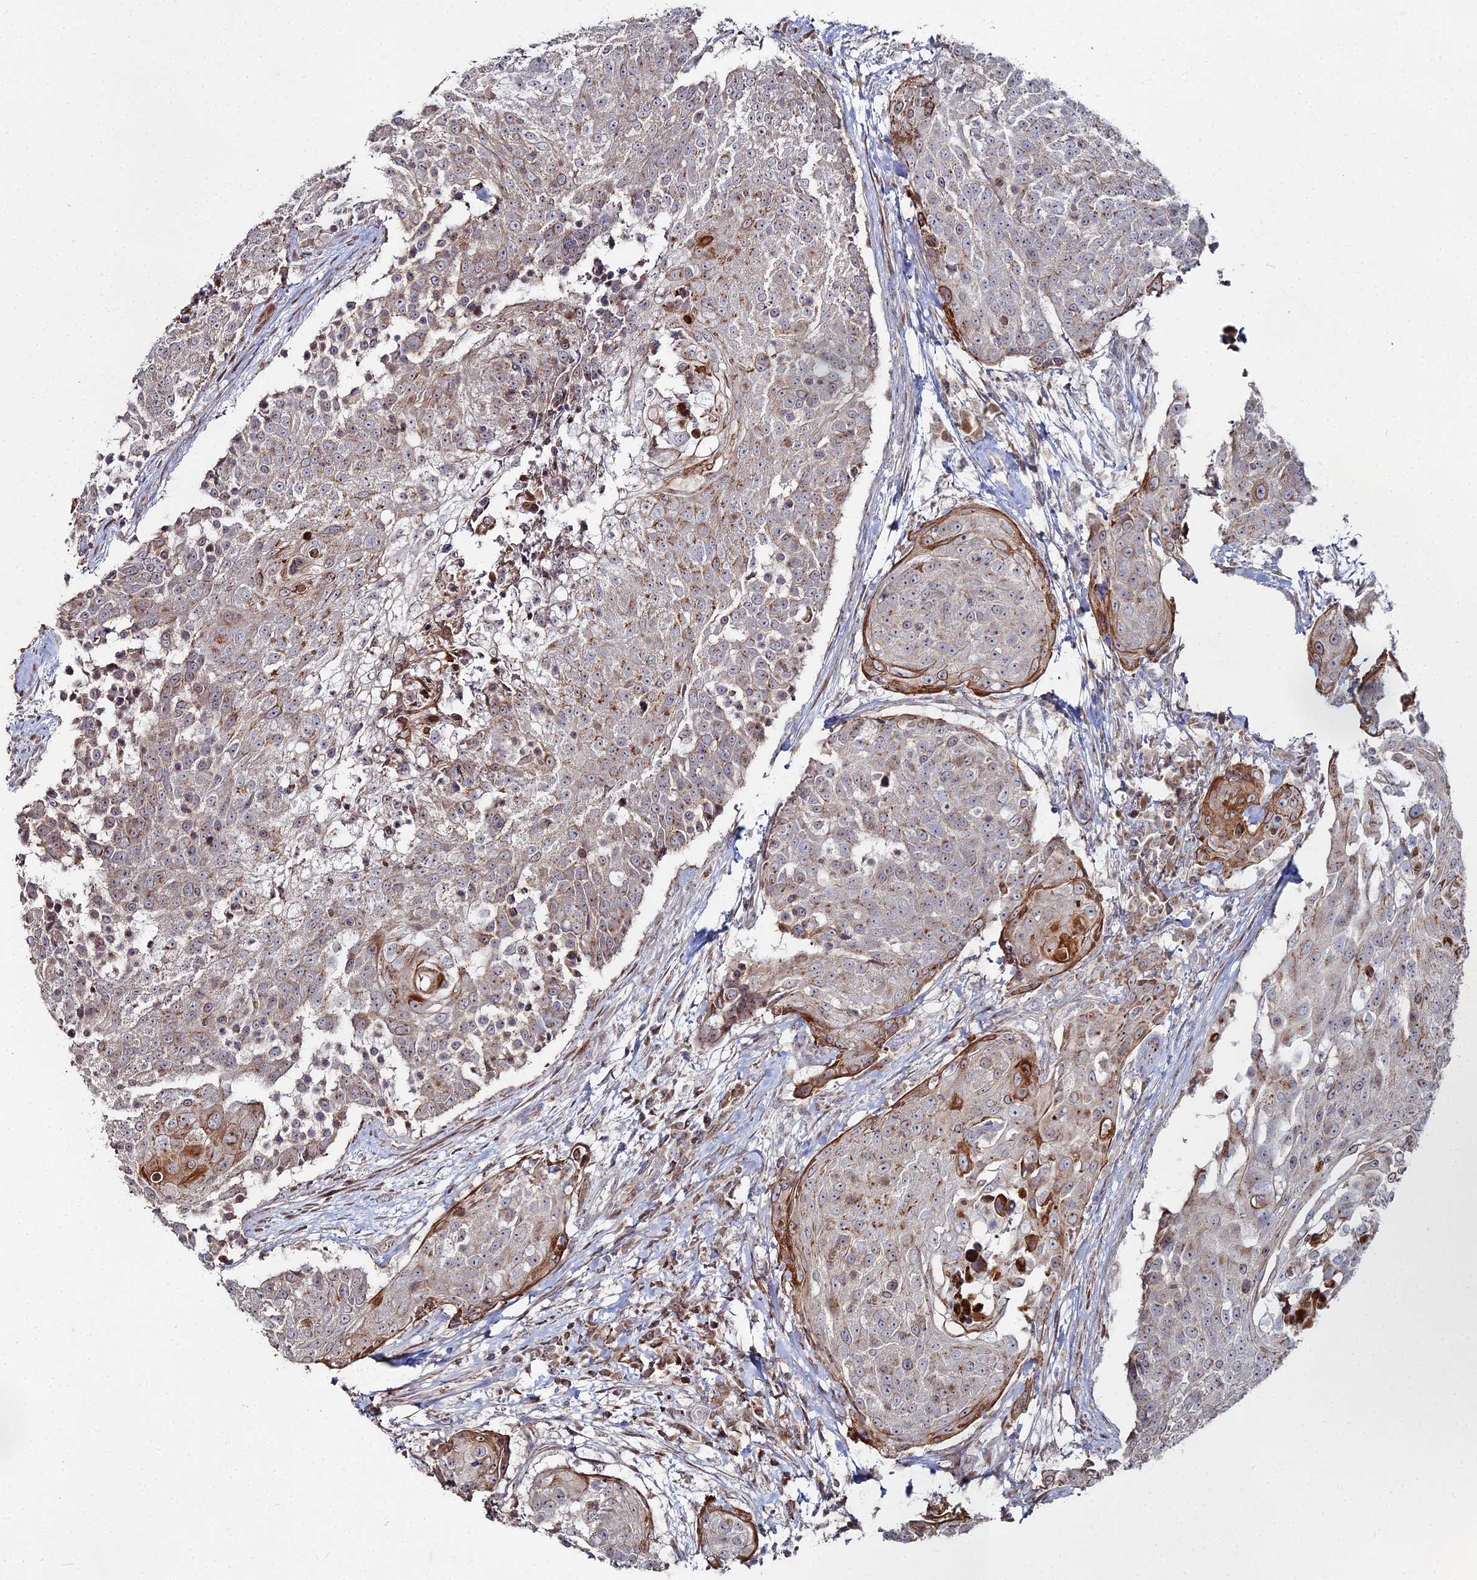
{"staining": {"intensity": "strong", "quantity": "<25%", "location": "cytoplasmic/membranous"}, "tissue": "urothelial cancer", "cell_type": "Tumor cells", "image_type": "cancer", "snomed": [{"axis": "morphology", "description": "Urothelial carcinoma, High grade"}, {"axis": "topography", "description": "Urinary bladder"}], "caption": "The micrograph demonstrates staining of high-grade urothelial carcinoma, revealing strong cytoplasmic/membranous protein positivity (brown color) within tumor cells. (brown staining indicates protein expression, while blue staining denotes nuclei).", "gene": "SGMS1", "patient": {"sex": "female", "age": 63}}